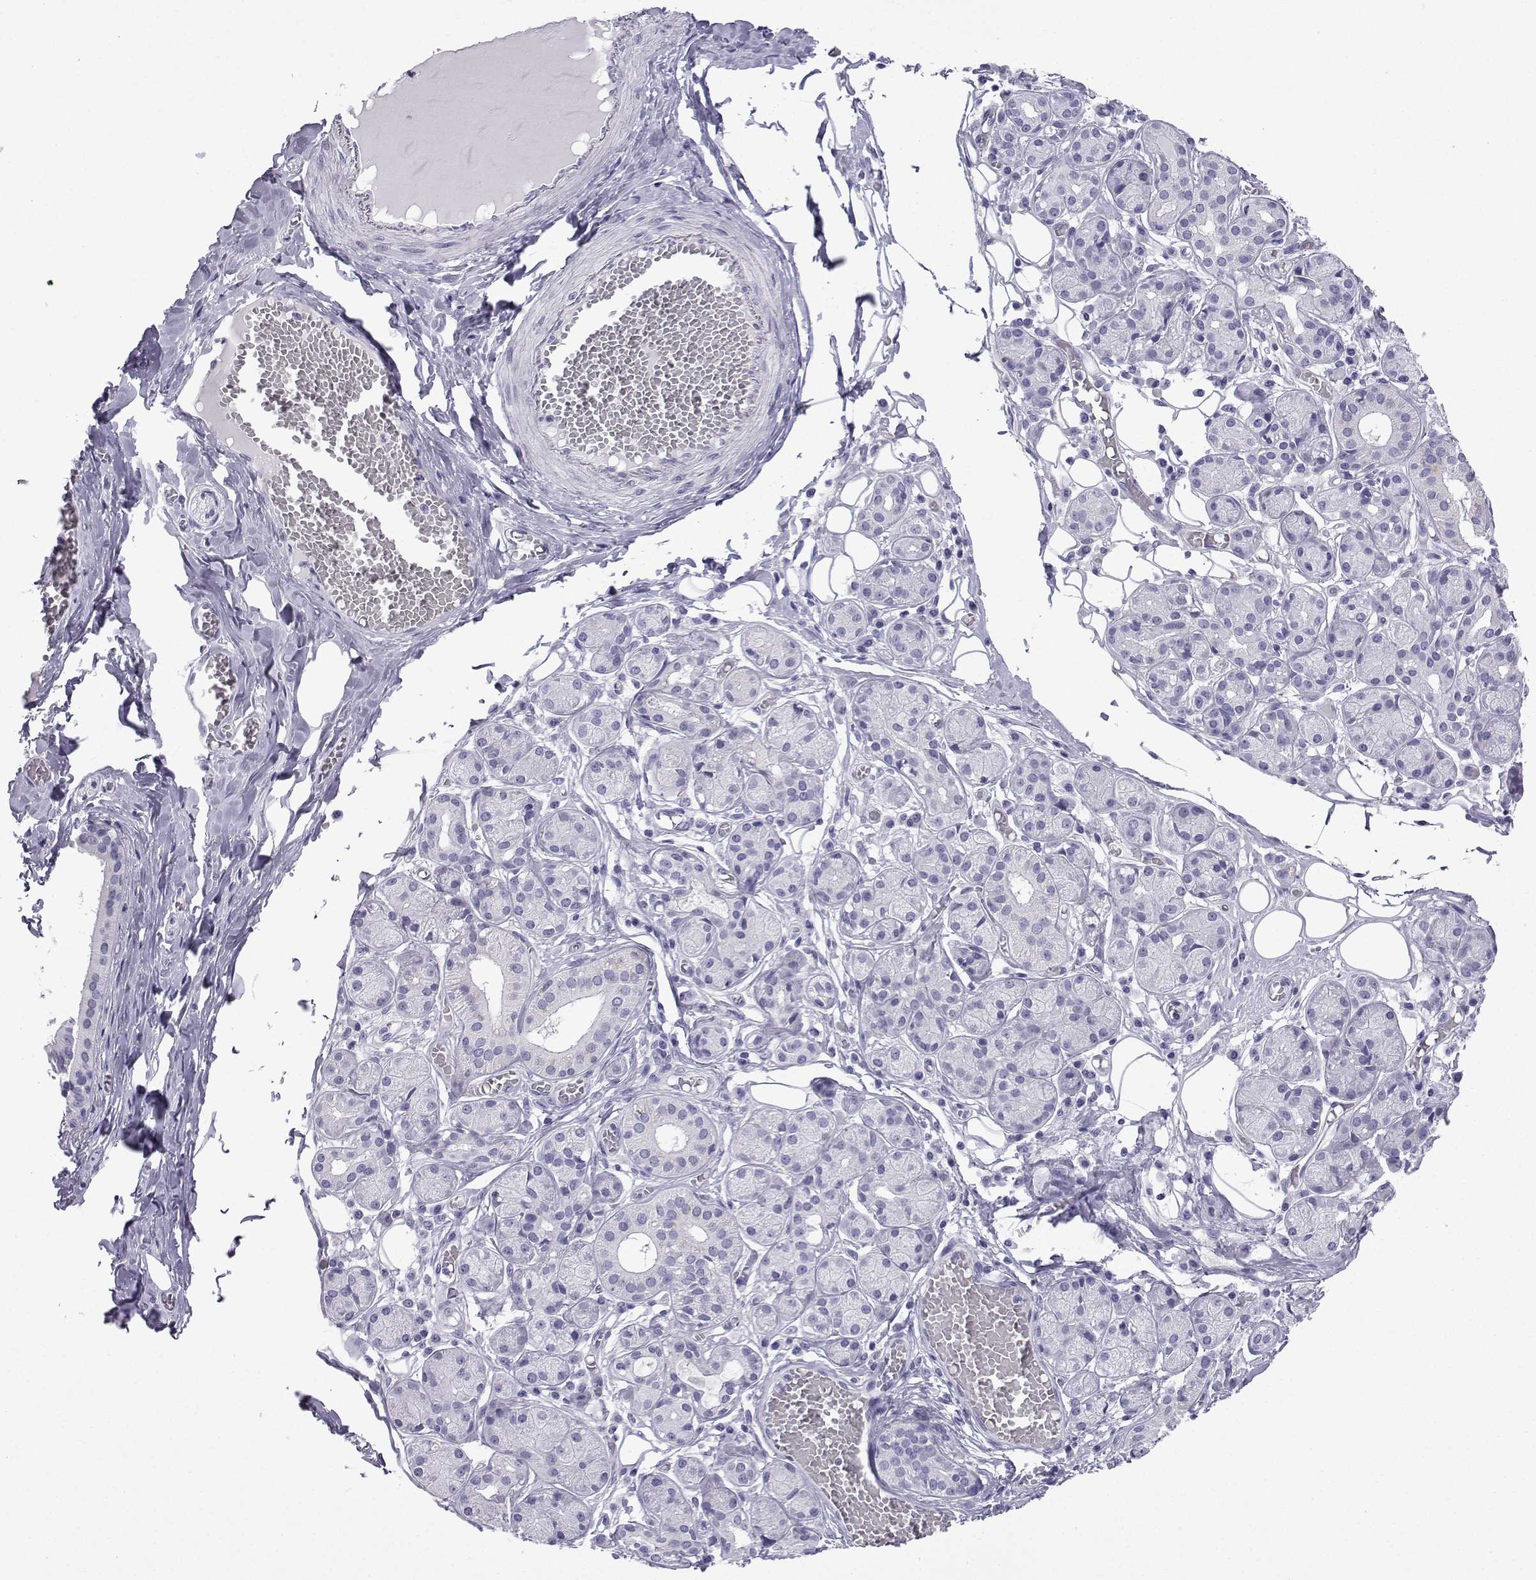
{"staining": {"intensity": "negative", "quantity": "none", "location": "none"}, "tissue": "salivary gland", "cell_type": "Glandular cells", "image_type": "normal", "snomed": [{"axis": "morphology", "description": "Normal tissue, NOS"}, {"axis": "topography", "description": "Salivary gland"}, {"axis": "topography", "description": "Peripheral nerve tissue"}], "caption": "IHC of benign salivary gland shows no expression in glandular cells. (DAB immunohistochemistry (IHC) visualized using brightfield microscopy, high magnification).", "gene": "TRIM46", "patient": {"sex": "male", "age": 71}}